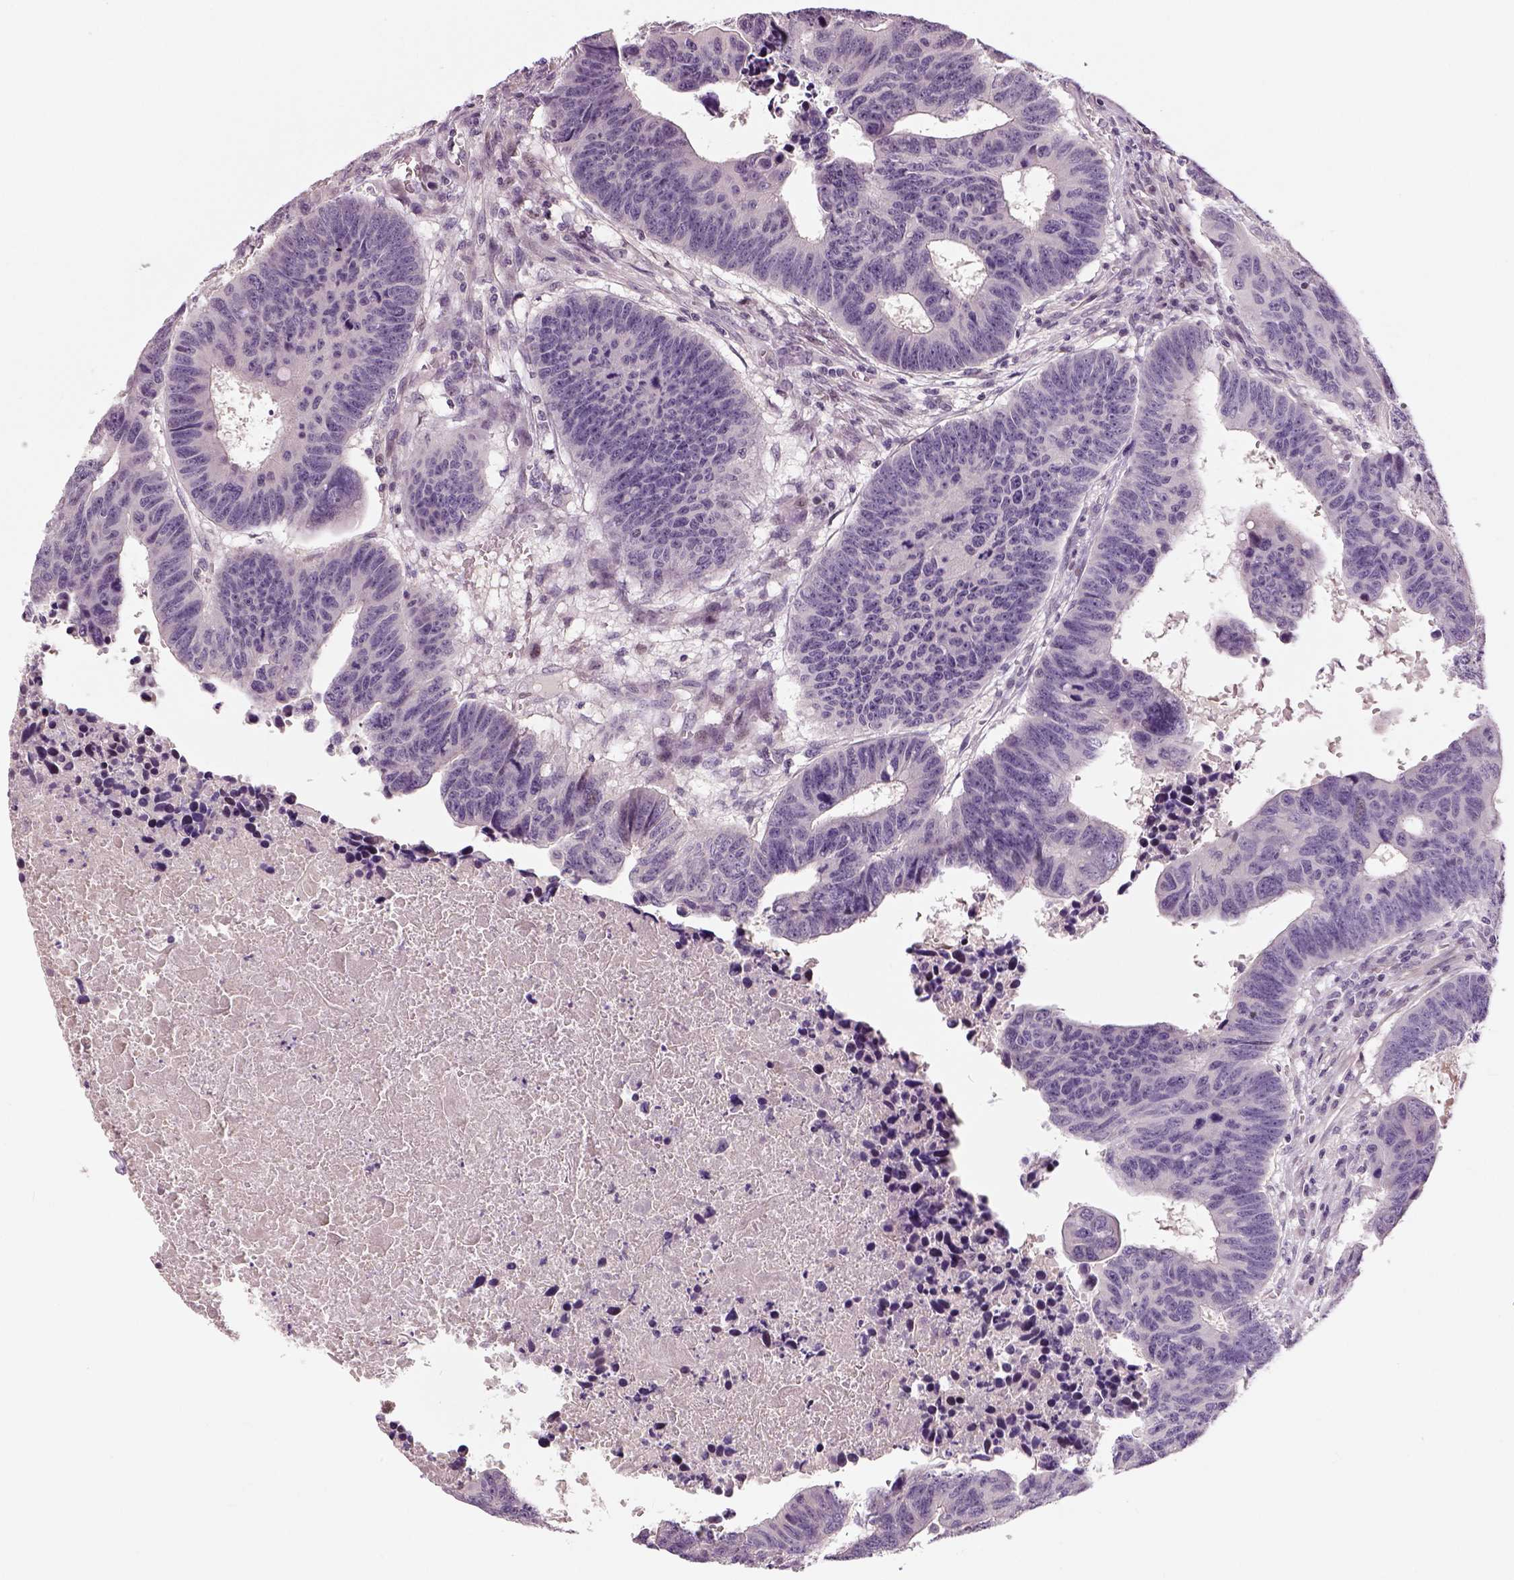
{"staining": {"intensity": "negative", "quantity": "none", "location": "none"}, "tissue": "colorectal cancer", "cell_type": "Tumor cells", "image_type": "cancer", "snomed": [{"axis": "morphology", "description": "Adenocarcinoma, NOS"}, {"axis": "topography", "description": "Rectum"}], "caption": "High magnification brightfield microscopy of adenocarcinoma (colorectal) stained with DAB (3,3'-diaminobenzidine) (brown) and counterstained with hematoxylin (blue): tumor cells show no significant staining. (DAB immunohistochemistry (IHC), high magnification).", "gene": "NECAB1", "patient": {"sex": "female", "age": 85}}